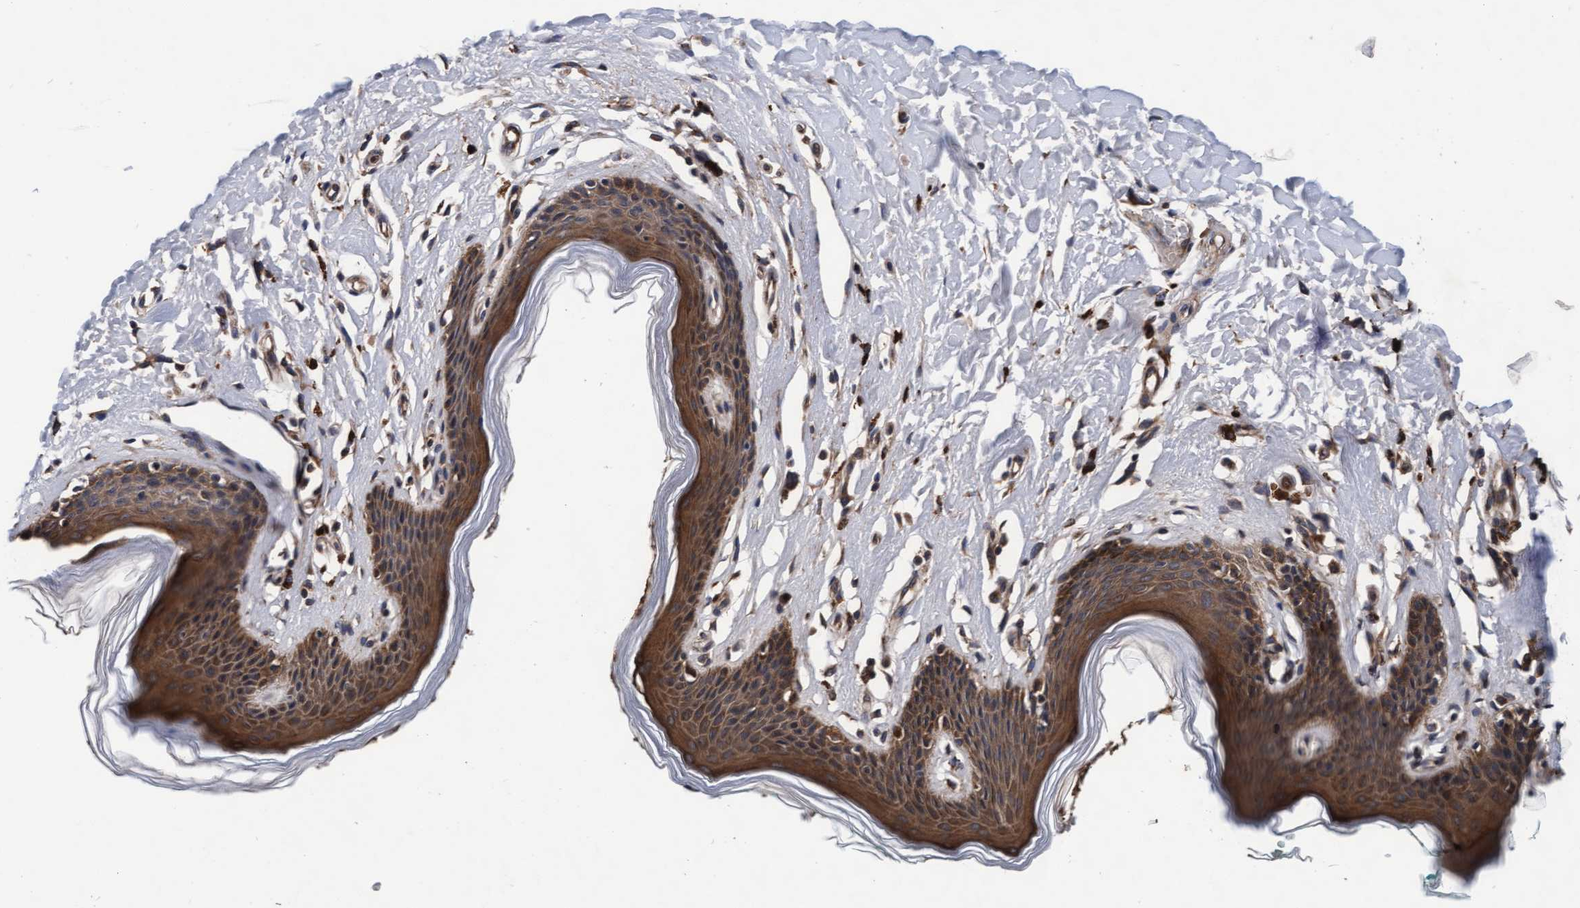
{"staining": {"intensity": "moderate", "quantity": ">75%", "location": "cytoplasmic/membranous"}, "tissue": "skin", "cell_type": "Epidermal cells", "image_type": "normal", "snomed": [{"axis": "morphology", "description": "Normal tissue, NOS"}, {"axis": "topography", "description": "Vulva"}], "caption": "DAB (3,3'-diaminobenzidine) immunohistochemical staining of unremarkable human skin shows moderate cytoplasmic/membranous protein expression in approximately >75% of epidermal cells.", "gene": "EFCAB13", "patient": {"sex": "female", "age": 66}}